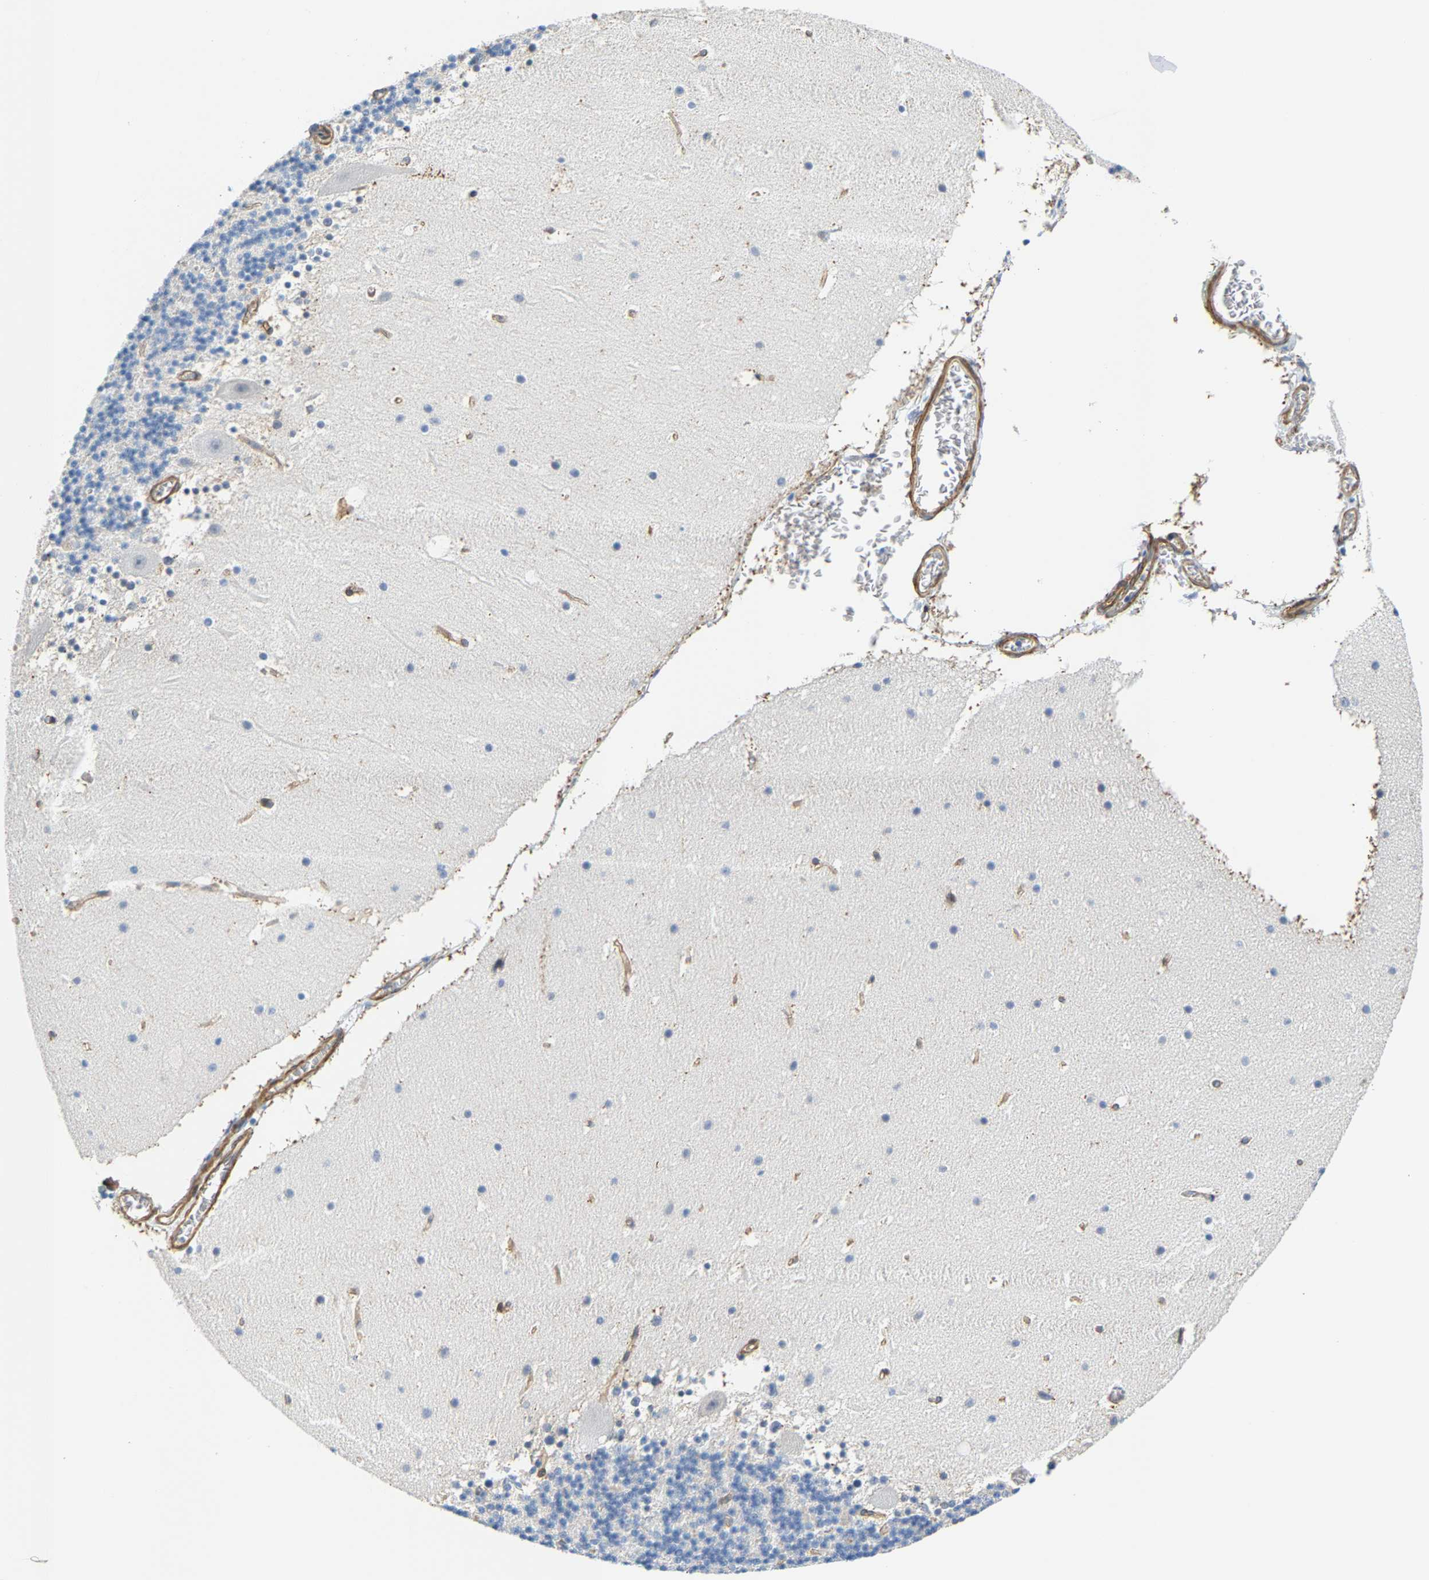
{"staining": {"intensity": "negative", "quantity": "none", "location": "none"}, "tissue": "cerebellum", "cell_type": "Cells in granular layer", "image_type": "normal", "snomed": [{"axis": "morphology", "description": "Normal tissue, NOS"}, {"axis": "topography", "description": "Cerebellum"}], "caption": "Immunohistochemical staining of normal human cerebellum displays no significant staining in cells in granular layer. (DAB IHC, high magnification).", "gene": "PAWR", "patient": {"sex": "male", "age": 45}}